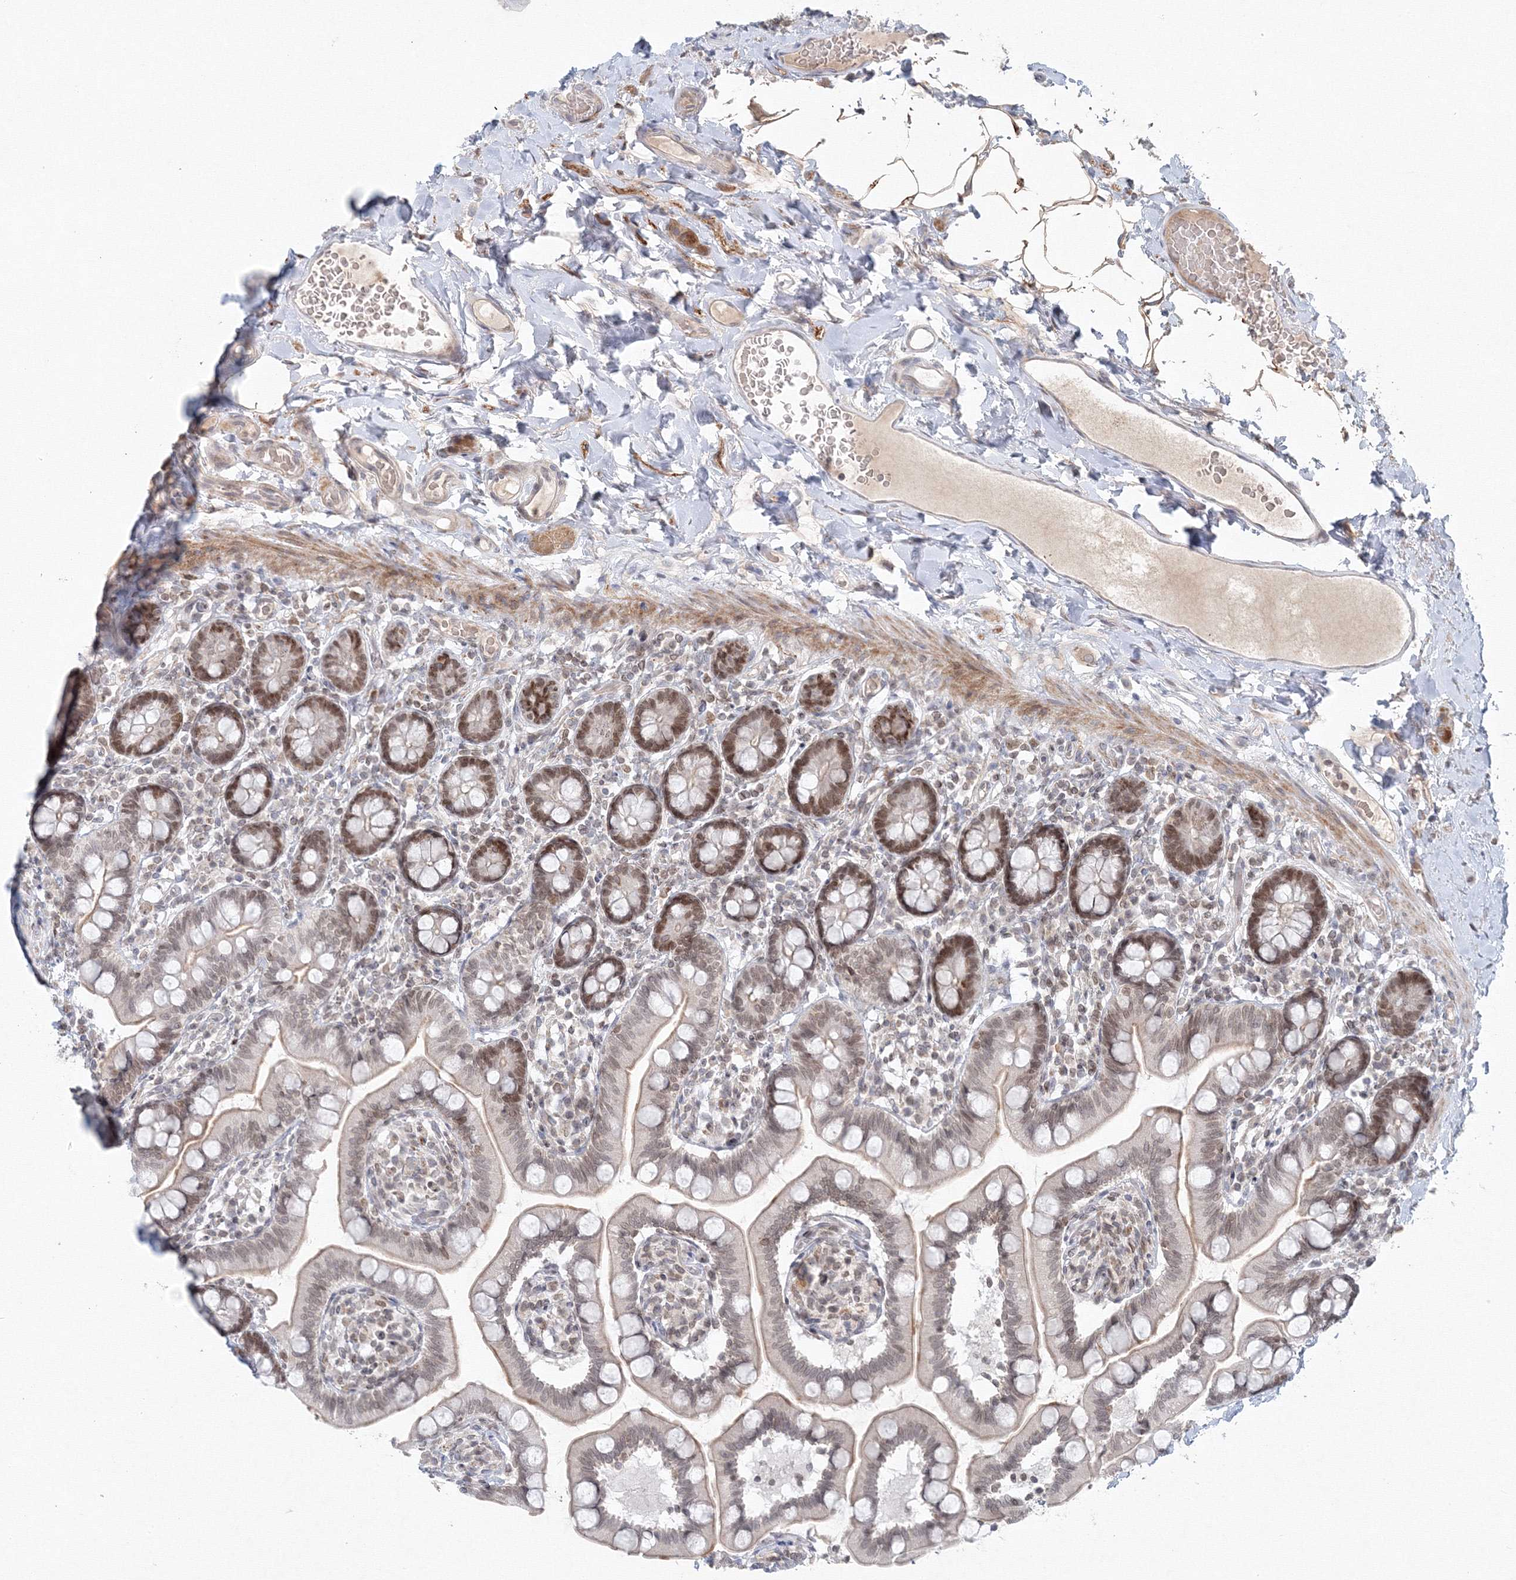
{"staining": {"intensity": "moderate", "quantity": "25%-75%", "location": "cytoplasmic/membranous,nuclear"}, "tissue": "small intestine", "cell_type": "Glandular cells", "image_type": "normal", "snomed": [{"axis": "morphology", "description": "Normal tissue, NOS"}, {"axis": "topography", "description": "Small intestine"}], "caption": "Brown immunohistochemical staining in normal human small intestine displays moderate cytoplasmic/membranous,nuclear positivity in about 25%-75% of glandular cells.", "gene": "KIF4A", "patient": {"sex": "female", "age": 64}}